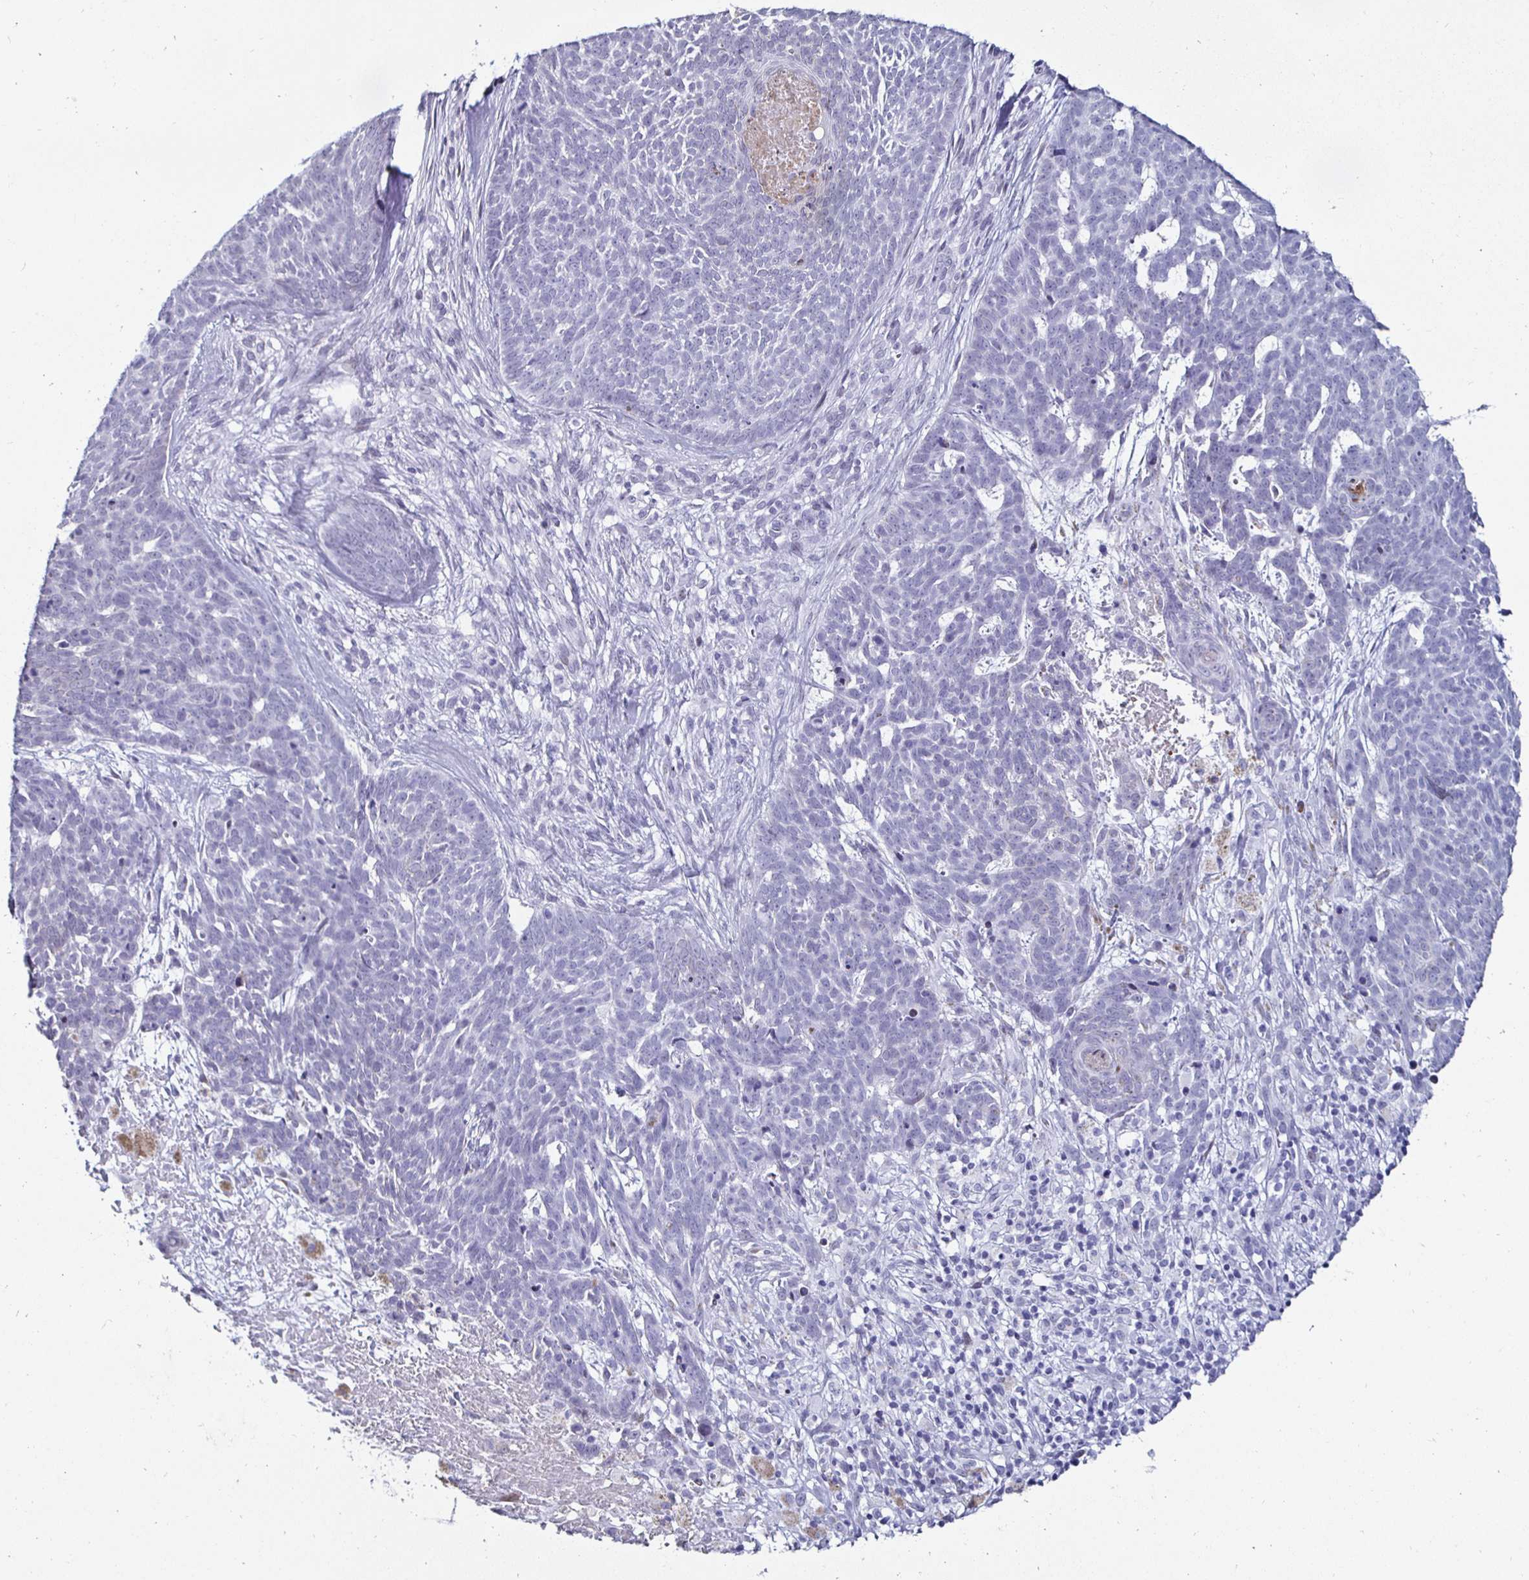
{"staining": {"intensity": "negative", "quantity": "none", "location": "none"}, "tissue": "skin cancer", "cell_type": "Tumor cells", "image_type": "cancer", "snomed": [{"axis": "morphology", "description": "Basal cell carcinoma"}, {"axis": "topography", "description": "Skin"}], "caption": "This image is of skin basal cell carcinoma stained with immunohistochemistry (IHC) to label a protein in brown with the nuclei are counter-stained blue. There is no staining in tumor cells. (DAB IHC, high magnification).", "gene": "KRT4", "patient": {"sex": "female", "age": 78}}